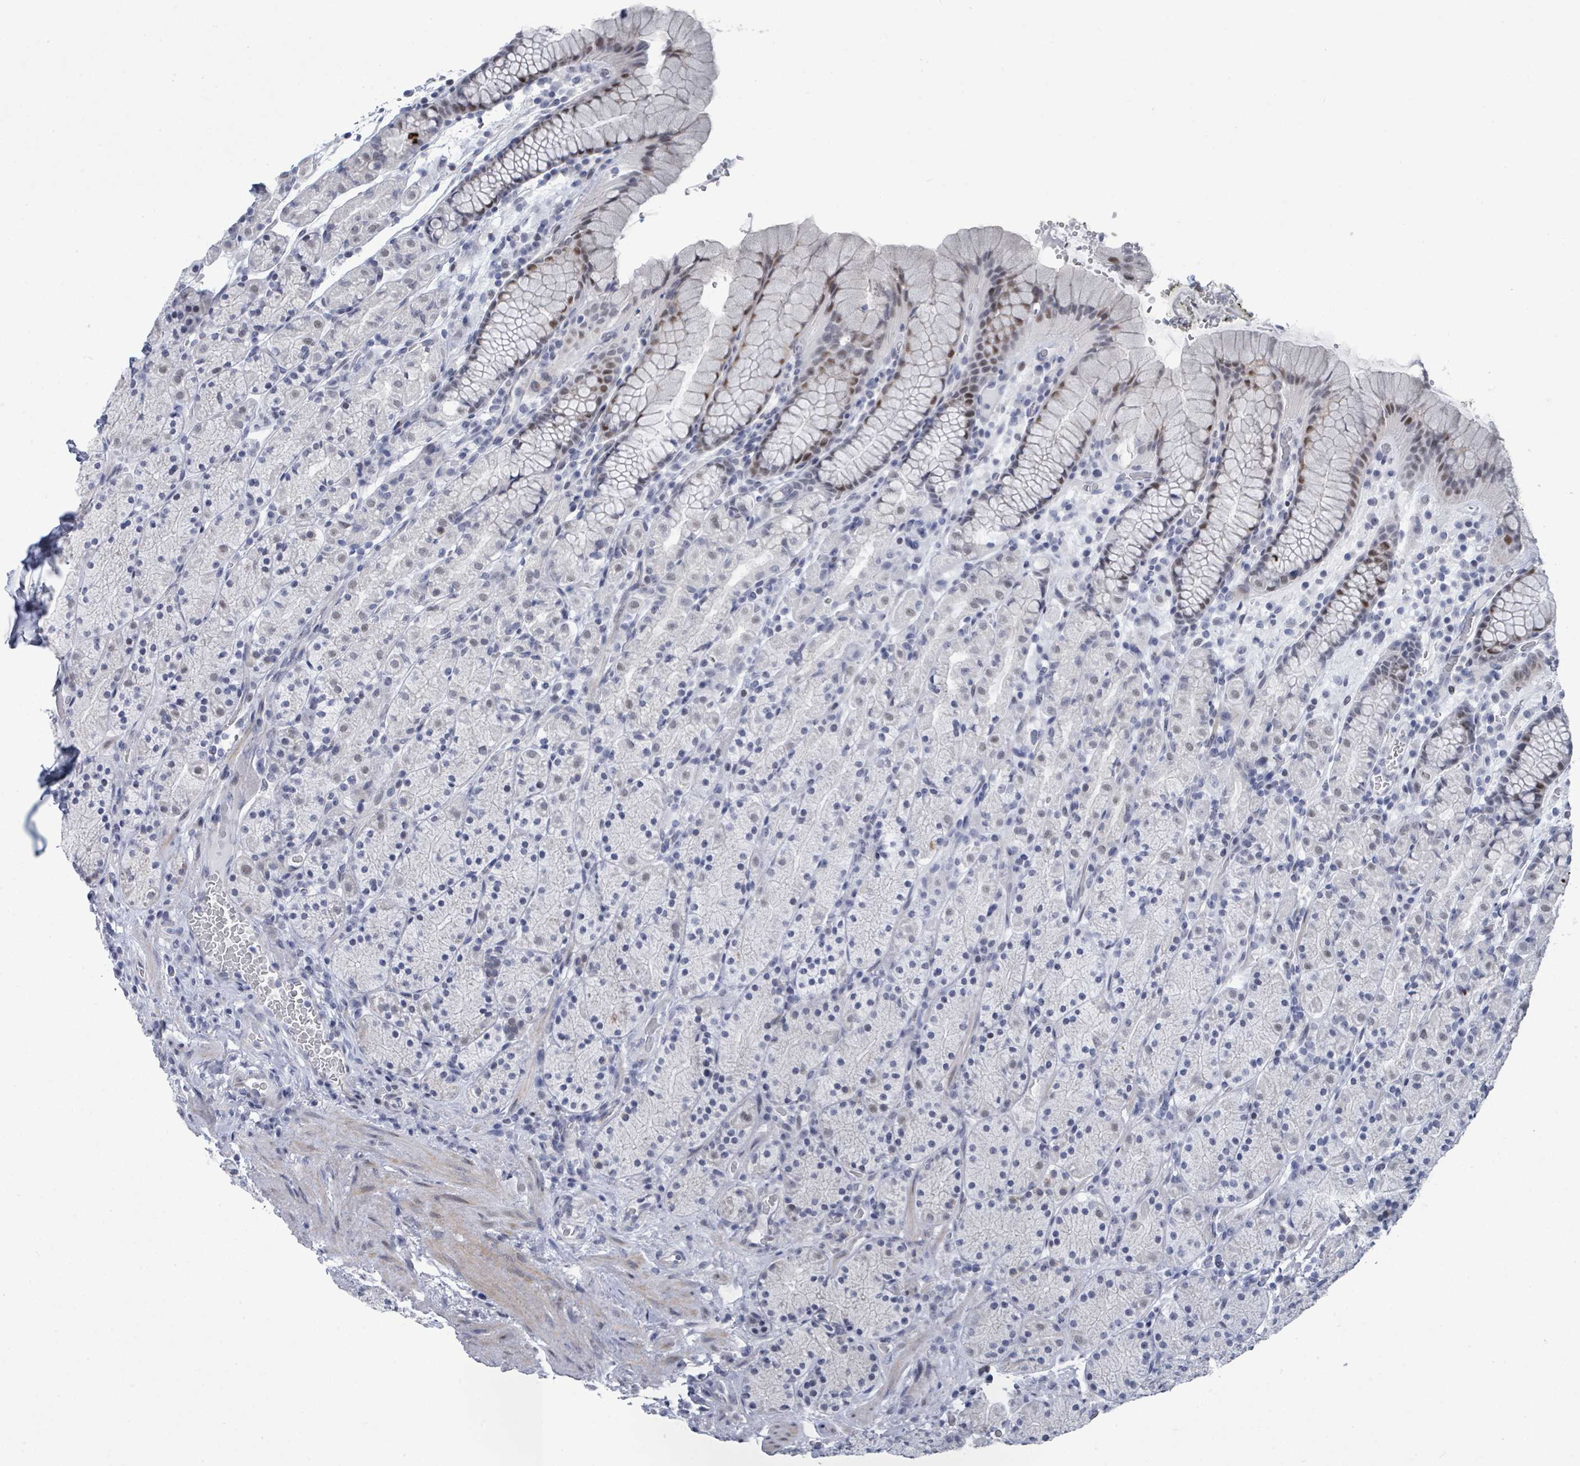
{"staining": {"intensity": "moderate", "quantity": "<25%", "location": "nuclear"}, "tissue": "stomach", "cell_type": "Glandular cells", "image_type": "normal", "snomed": [{"axis": "morphology", "description": "Normal tissue, NOS"}, {"axis": "topography", "description": "Stomach, upper"}, {"axis": "topography", "description": "Stomach"}], "caption": "Glandular cells demonstrate low levels of moderate nuclear positivity in about <25% of cells in normal human stomach.", "gene": "CT45A10", "patient": {"sex": "male", "age": 62}}